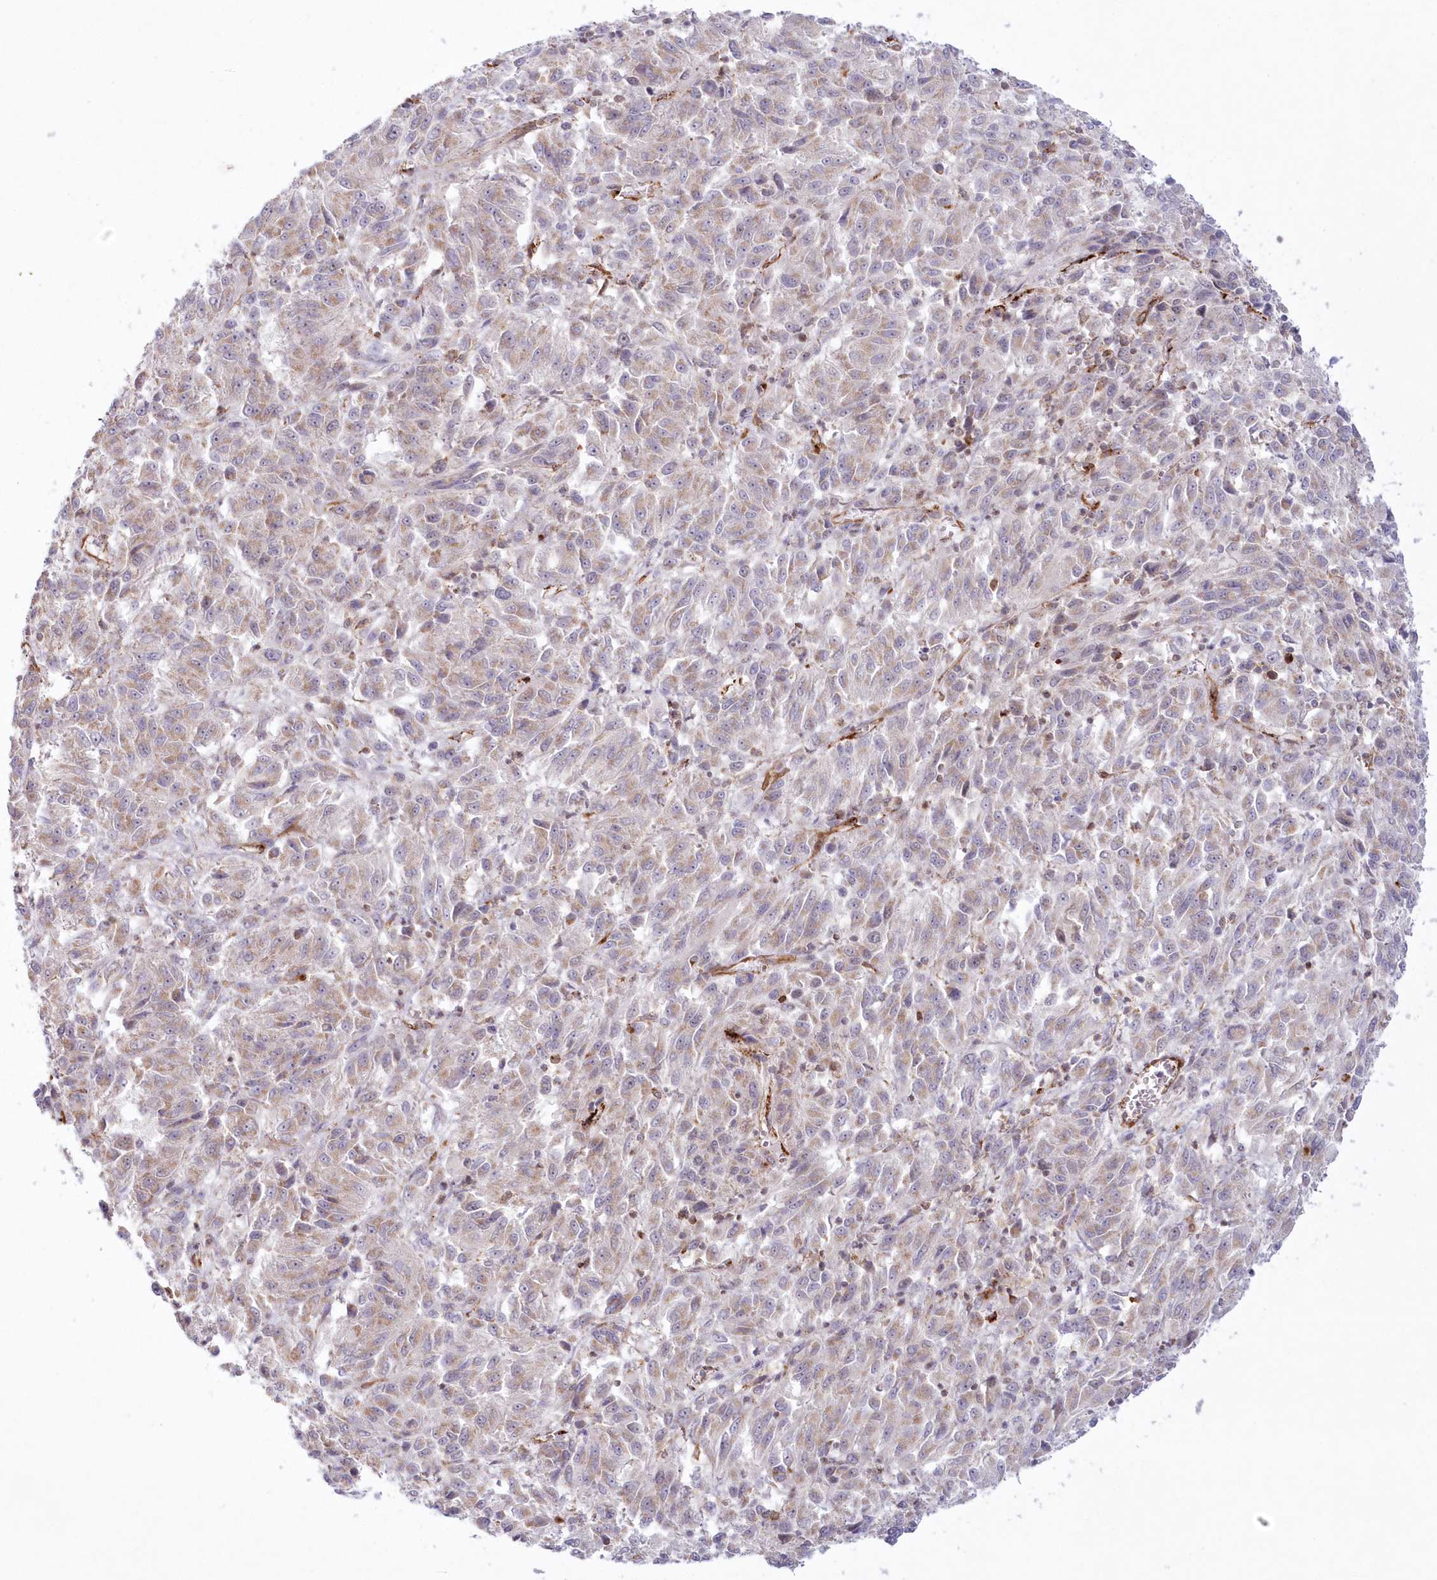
{"staining": {"intensity": "weak", "quantity": "<25%", "location": "cytoplasmic/membranous"}, "tissue": "melanoma", "cell_type": "Tumor cells", "image_type": "cancer", "snomed": [{"axis": "morphology", "description": "Malignant melanoma, Metastatic site"}, {"axis": "topography", "description": "Lung"}], "caption": "This is a histopathology image of immunohistochemistry (IHC) staining of melanoma, which shows no positivity in tumor cells.", "gene": "AFAP1L2", "patient": {"sex": "male", "age": 64}}